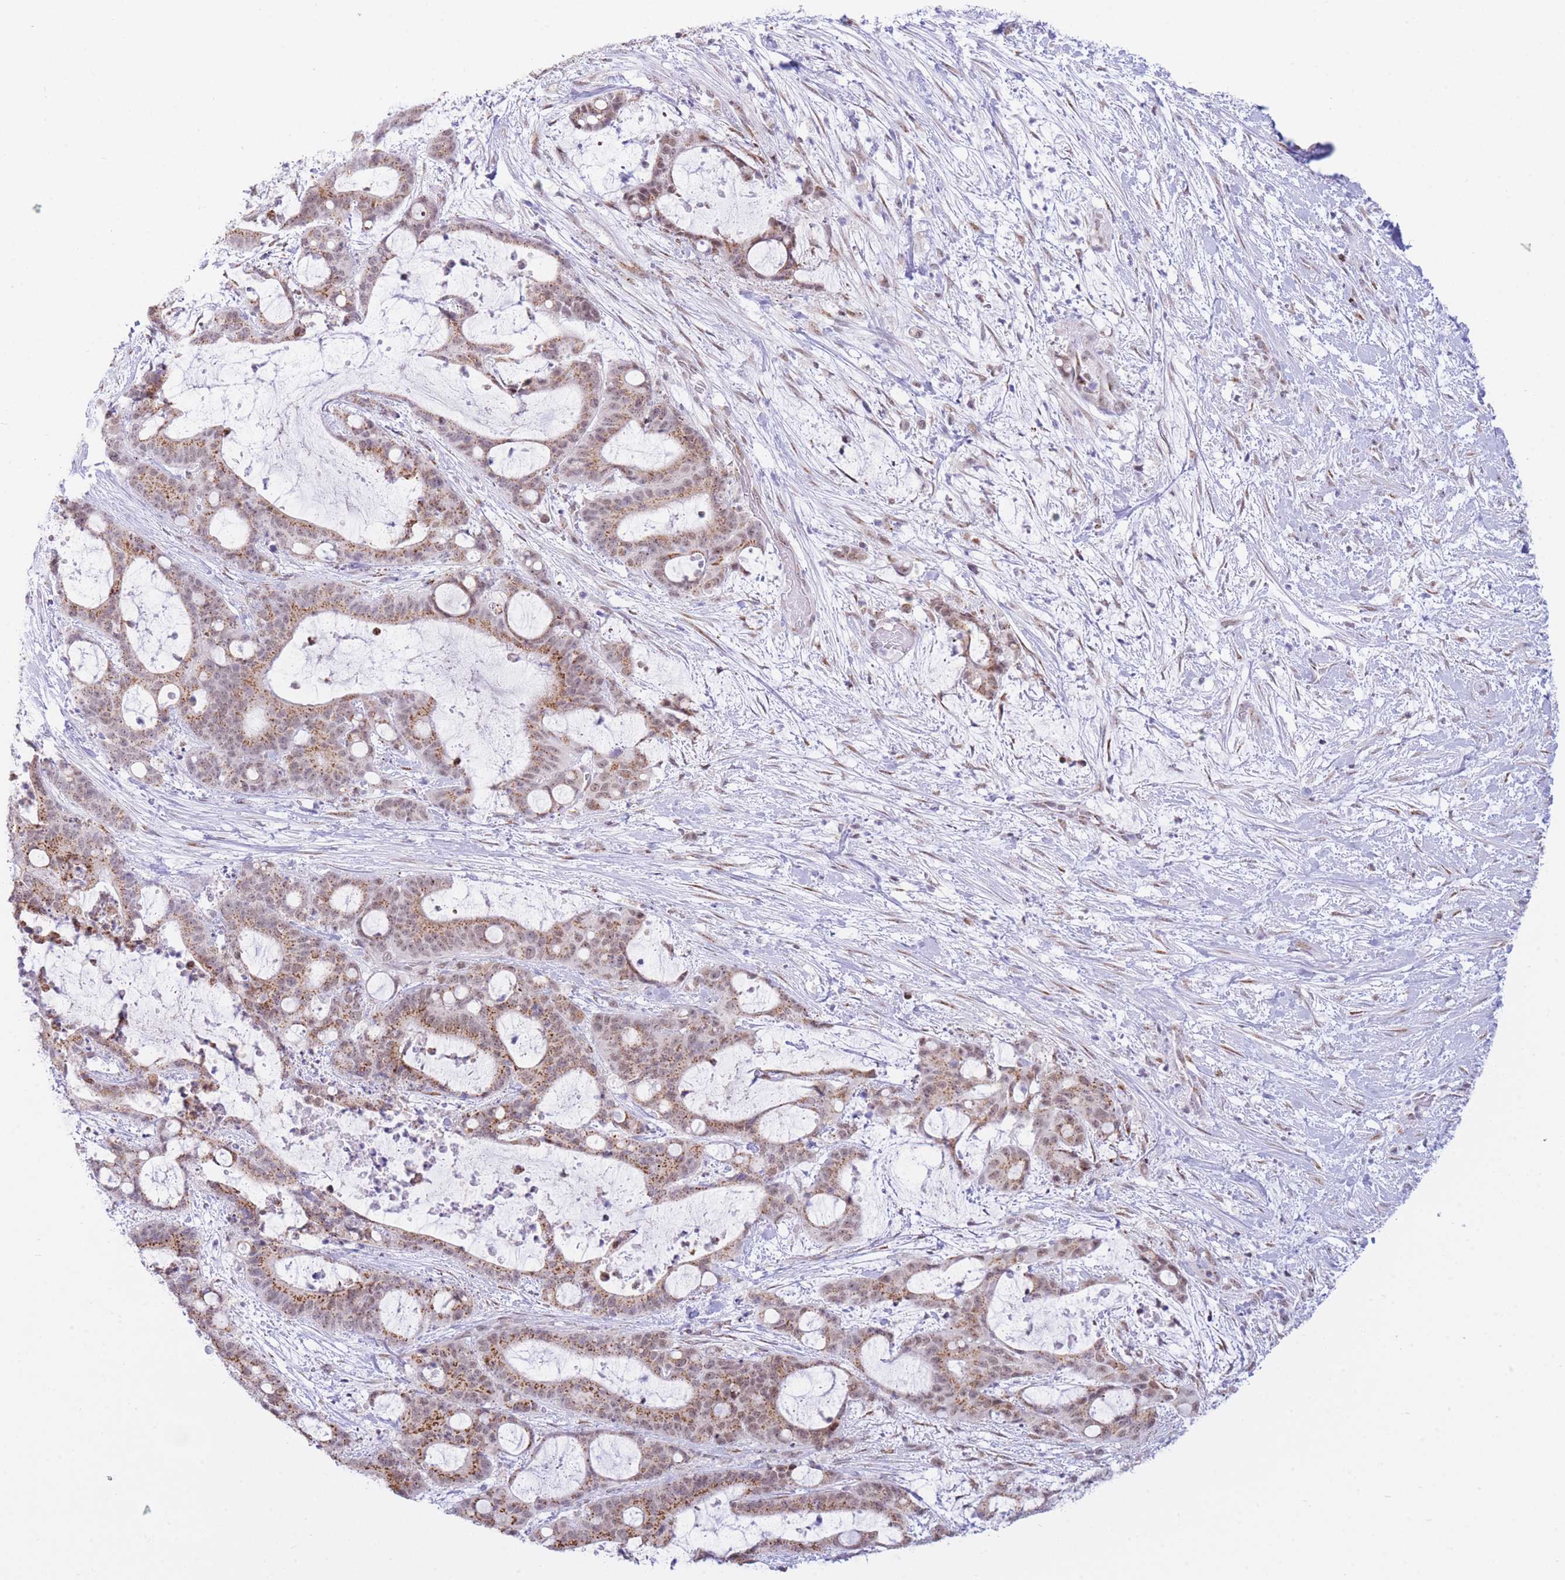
{"staining": {"intensity": "strong", "quantity": ">75%", "location": "cytoplasmic/membranous"}, "tissue": "liver cancer", "cell_type": "Tumor cells", "image_type": "cancer", "snomed": [{"axis": "morphology", "description": "Normal tissue, NOS"}, {"axis": "morphology", "description": "Cholangiocarcinoma"}, {"axis": "topography", "description": "Liver"}, {"axis": "topography", "description": "Peripheral nerve tissue"}], "caption": "A brown stain highlights strong cytoplasmic/membranous expression of a protein in human liver cancer (cholangiocarcinoma) tumor cells.", "gene": "INO80C", "patient": {"sex": "female", "age": 73}}